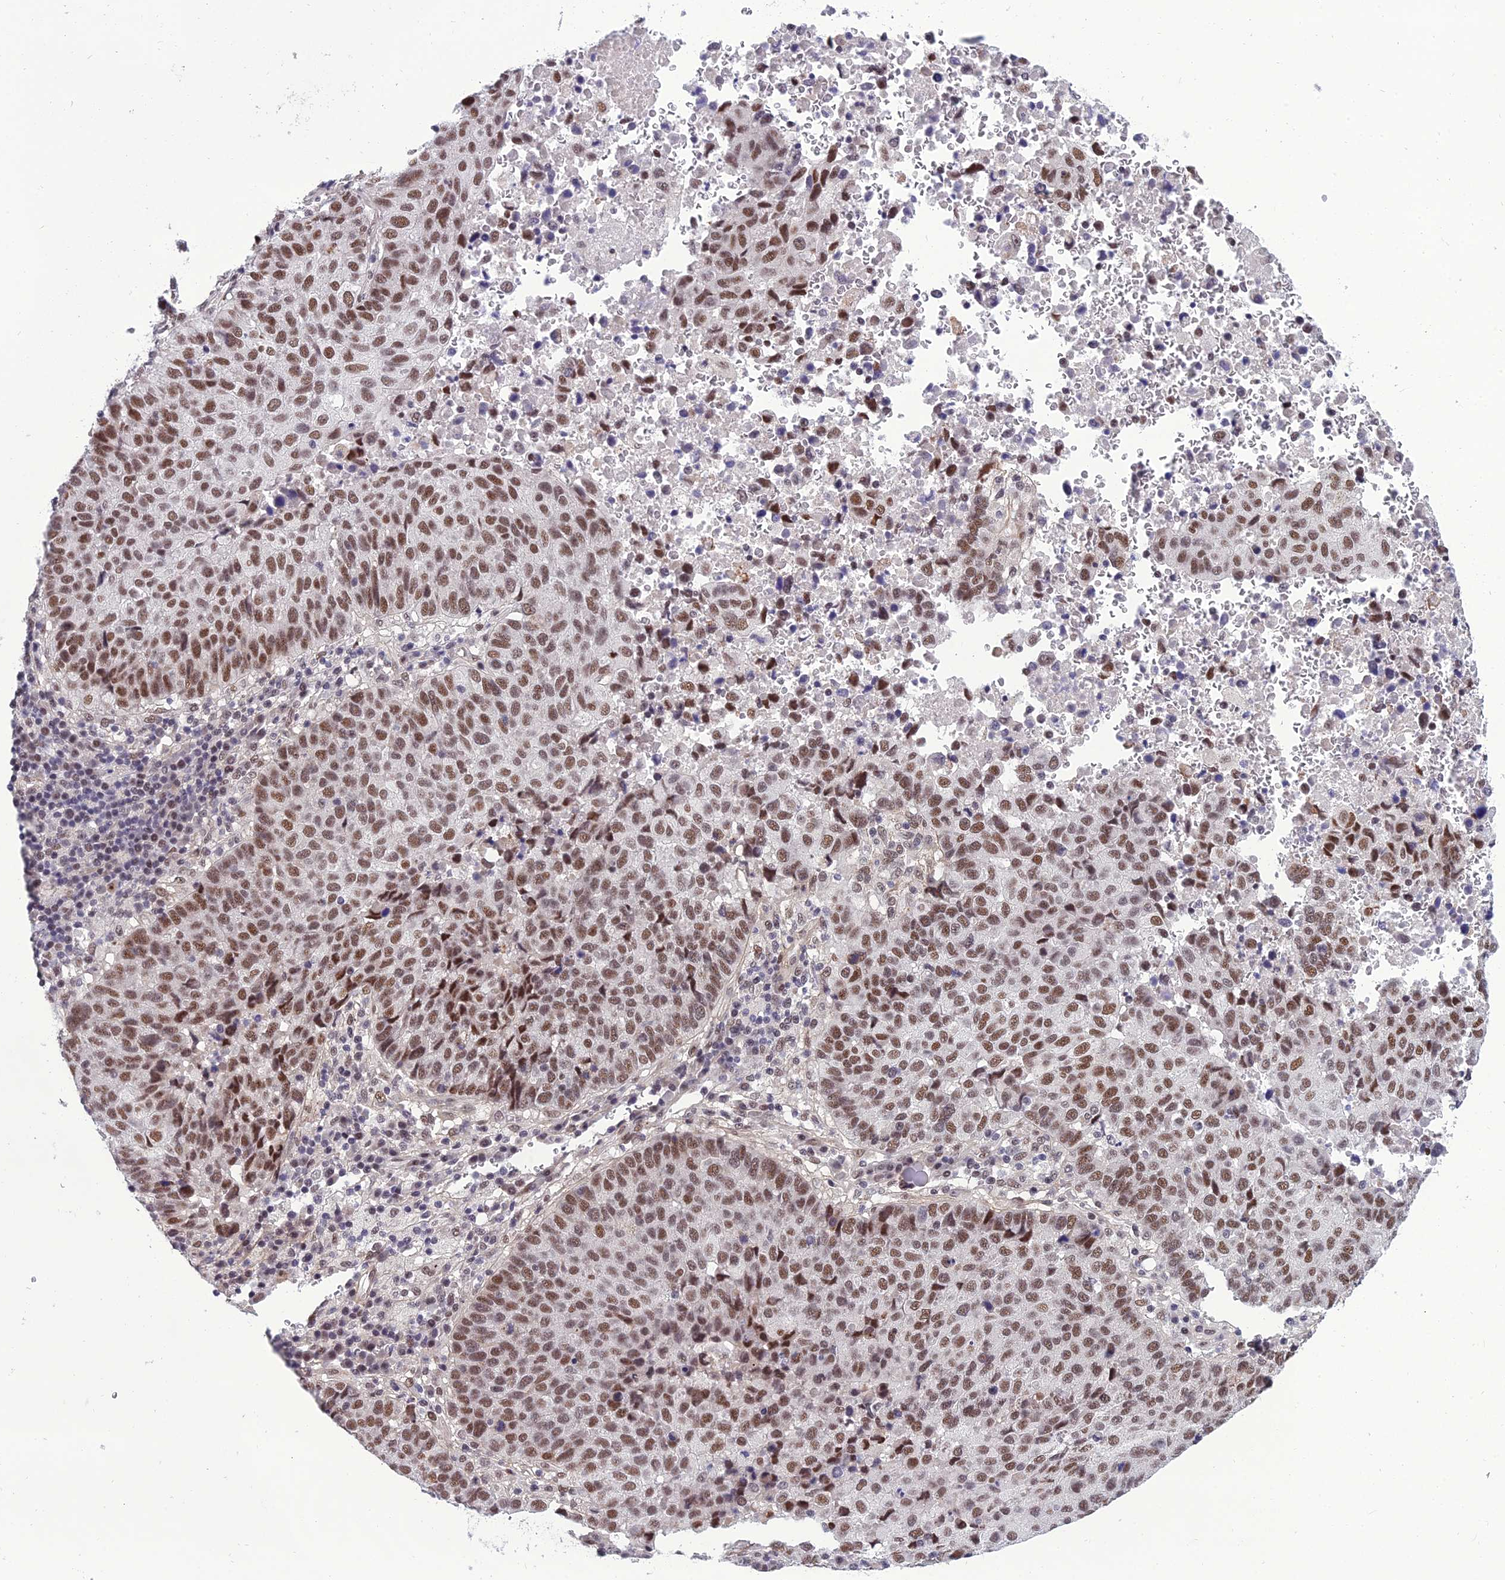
{"staining": {"intensity": "moderate", "quantity": ">75%", "location": "nuclear"}, "tissue": "lung cancer", "cell_type": "Tumor cells", "image_type": "cancer", "snomed": [{"axis": "morphology", "description": "Squamous cell carcinoma, NOS"}, {"axis": "topography", "description": "Lung"}], "caption": "Immunohistochemistry (IHC) micrograph of neoplastic tissue: human lung squamous cell carcinoma stained using IHC reveals medium levels of moderate protein expression localized specifically in the nuclear of tumor cells, appearing as a nuclear brown color.", "gene": "RSRC1", "patient": {"sex": "male", "age": 73}}